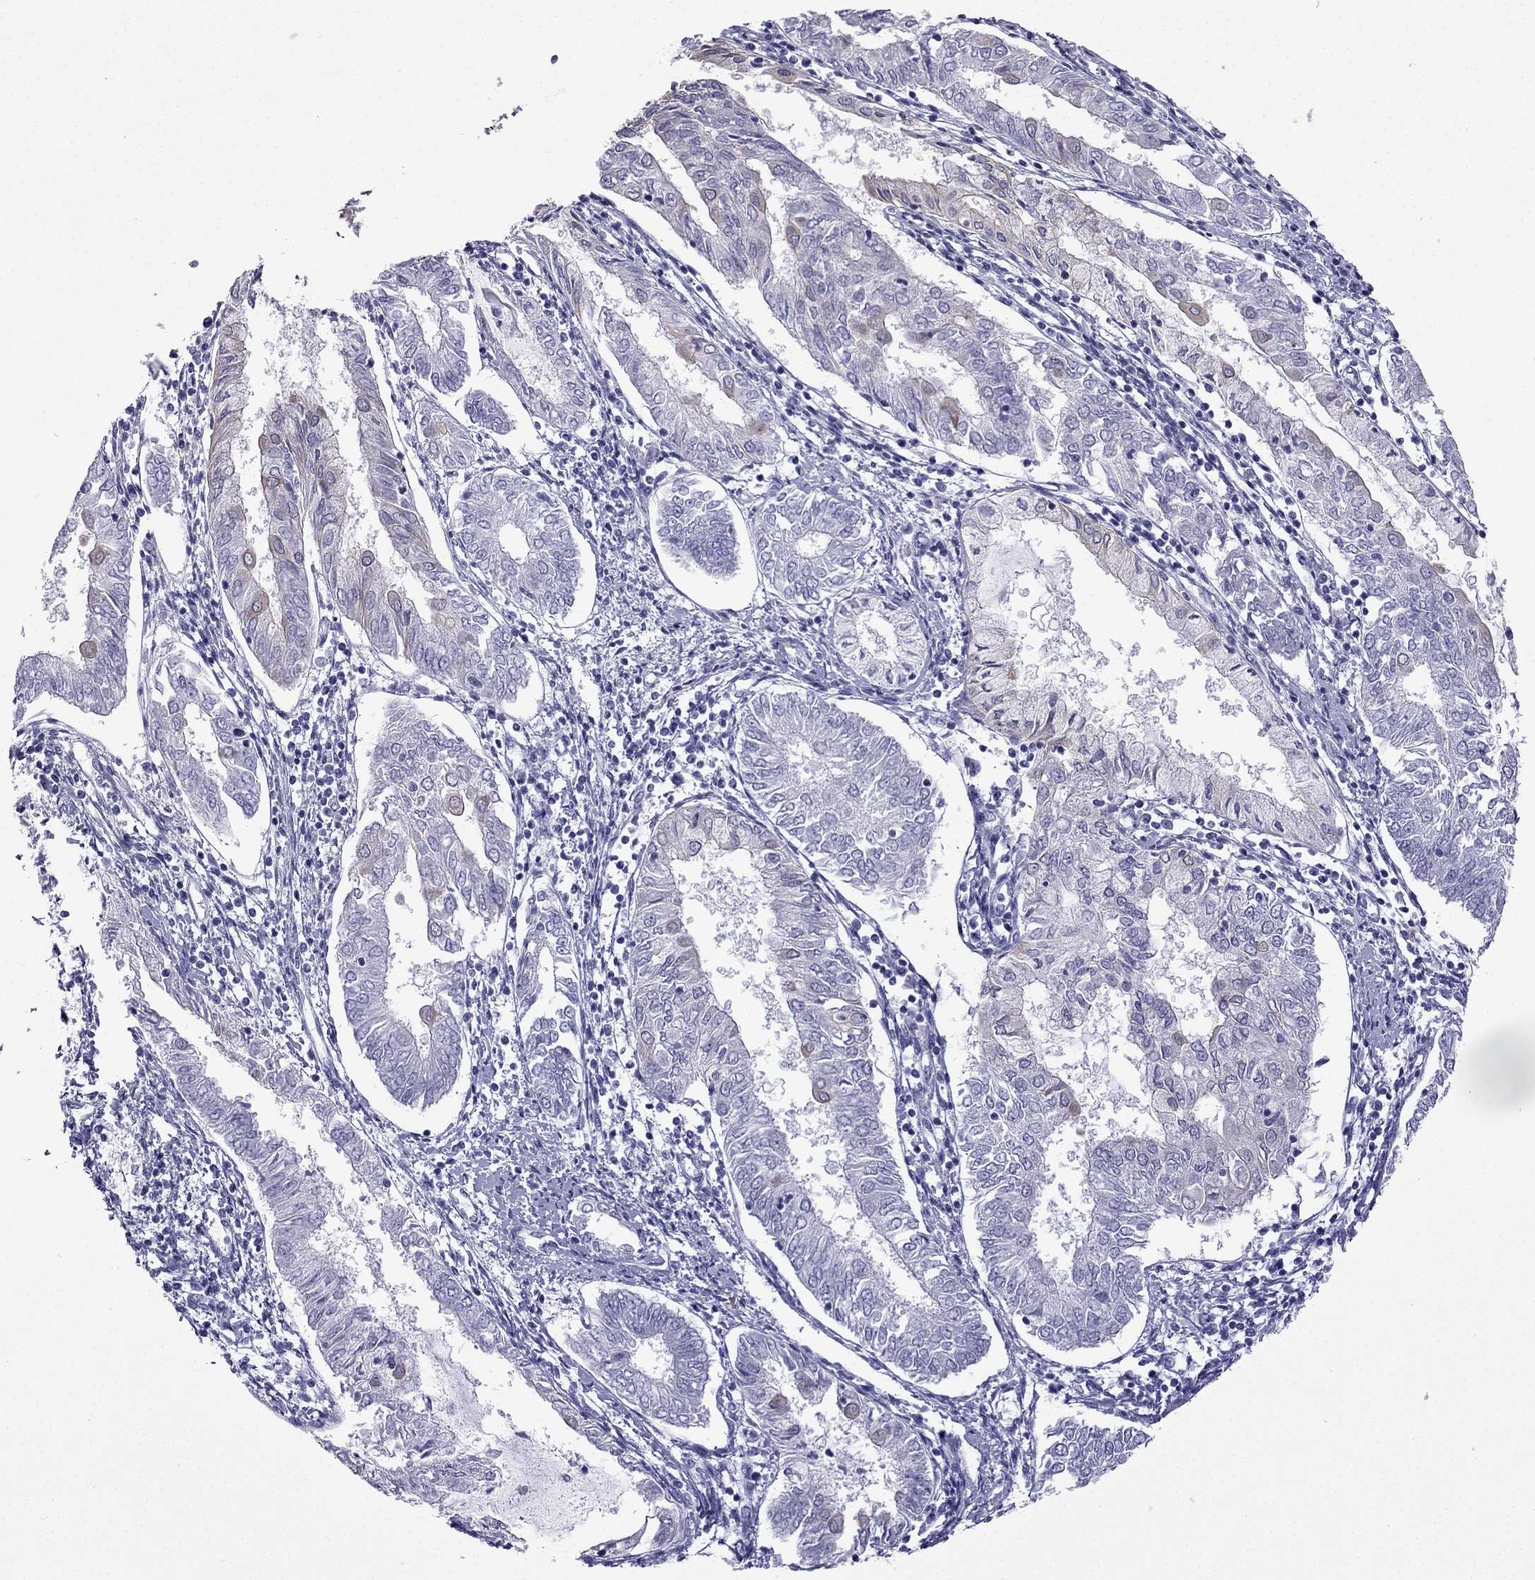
{"staining": {"intensity": "weak", "quantity": "<25%", "location": "cytoplasmic/membranous"}, "tissue": "endometrial cancer", "cell_type": "Tumor cells", "image_type": "cancer", "snomed": [{"axis": "morphology", "description": "Adenocarcinoma, NOS"}, {"axis": "topography", "description": "Endometrium"}], "caption": "Micrograph shows no significant protein positivity in tumor cells of endometrial cancer (adenocarcinoma).", "gene": "GJA8", "patient": {"sex": "female", "age": 68}}